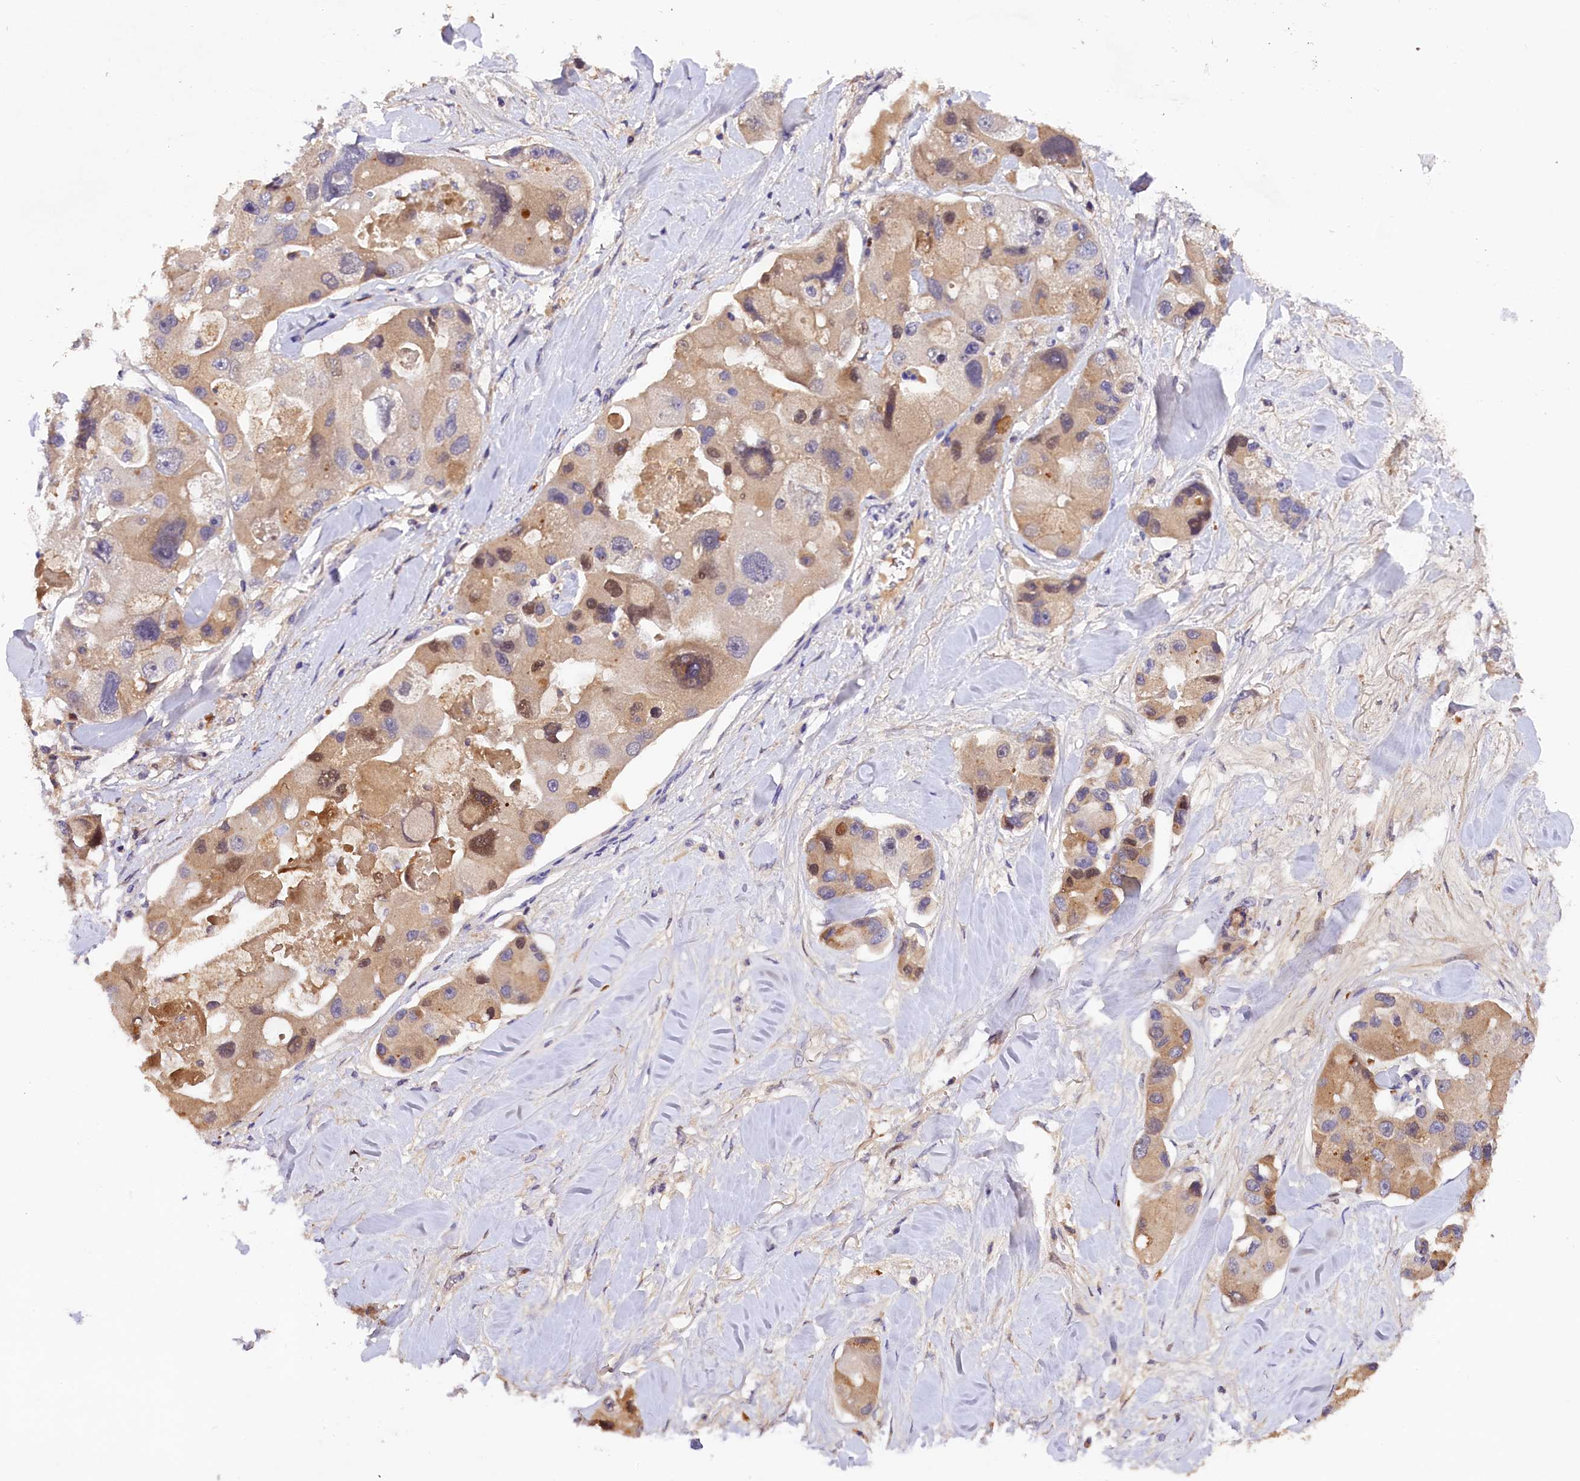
{"staining": {"intensity": "moderate", "quantity": "<25%", "location": "nuclear"}, "tissue": "lung cancer", "cell_type": "Tumor cells", "image_type": "cancer", "snomed": [{"axis": "morphology", "description": "Adenocarcinoma, NOS"}, {"axis": "topography", "description": "Lung"}], "caption": "Moderate nuclear protein expression is present in about <25% of tumor cells in adenocarcinoma (lung). (IHC, brightfield microscopy, high magnification).", "gene": "PHAF1", "patient": {"sex": "female", "age": 54}}